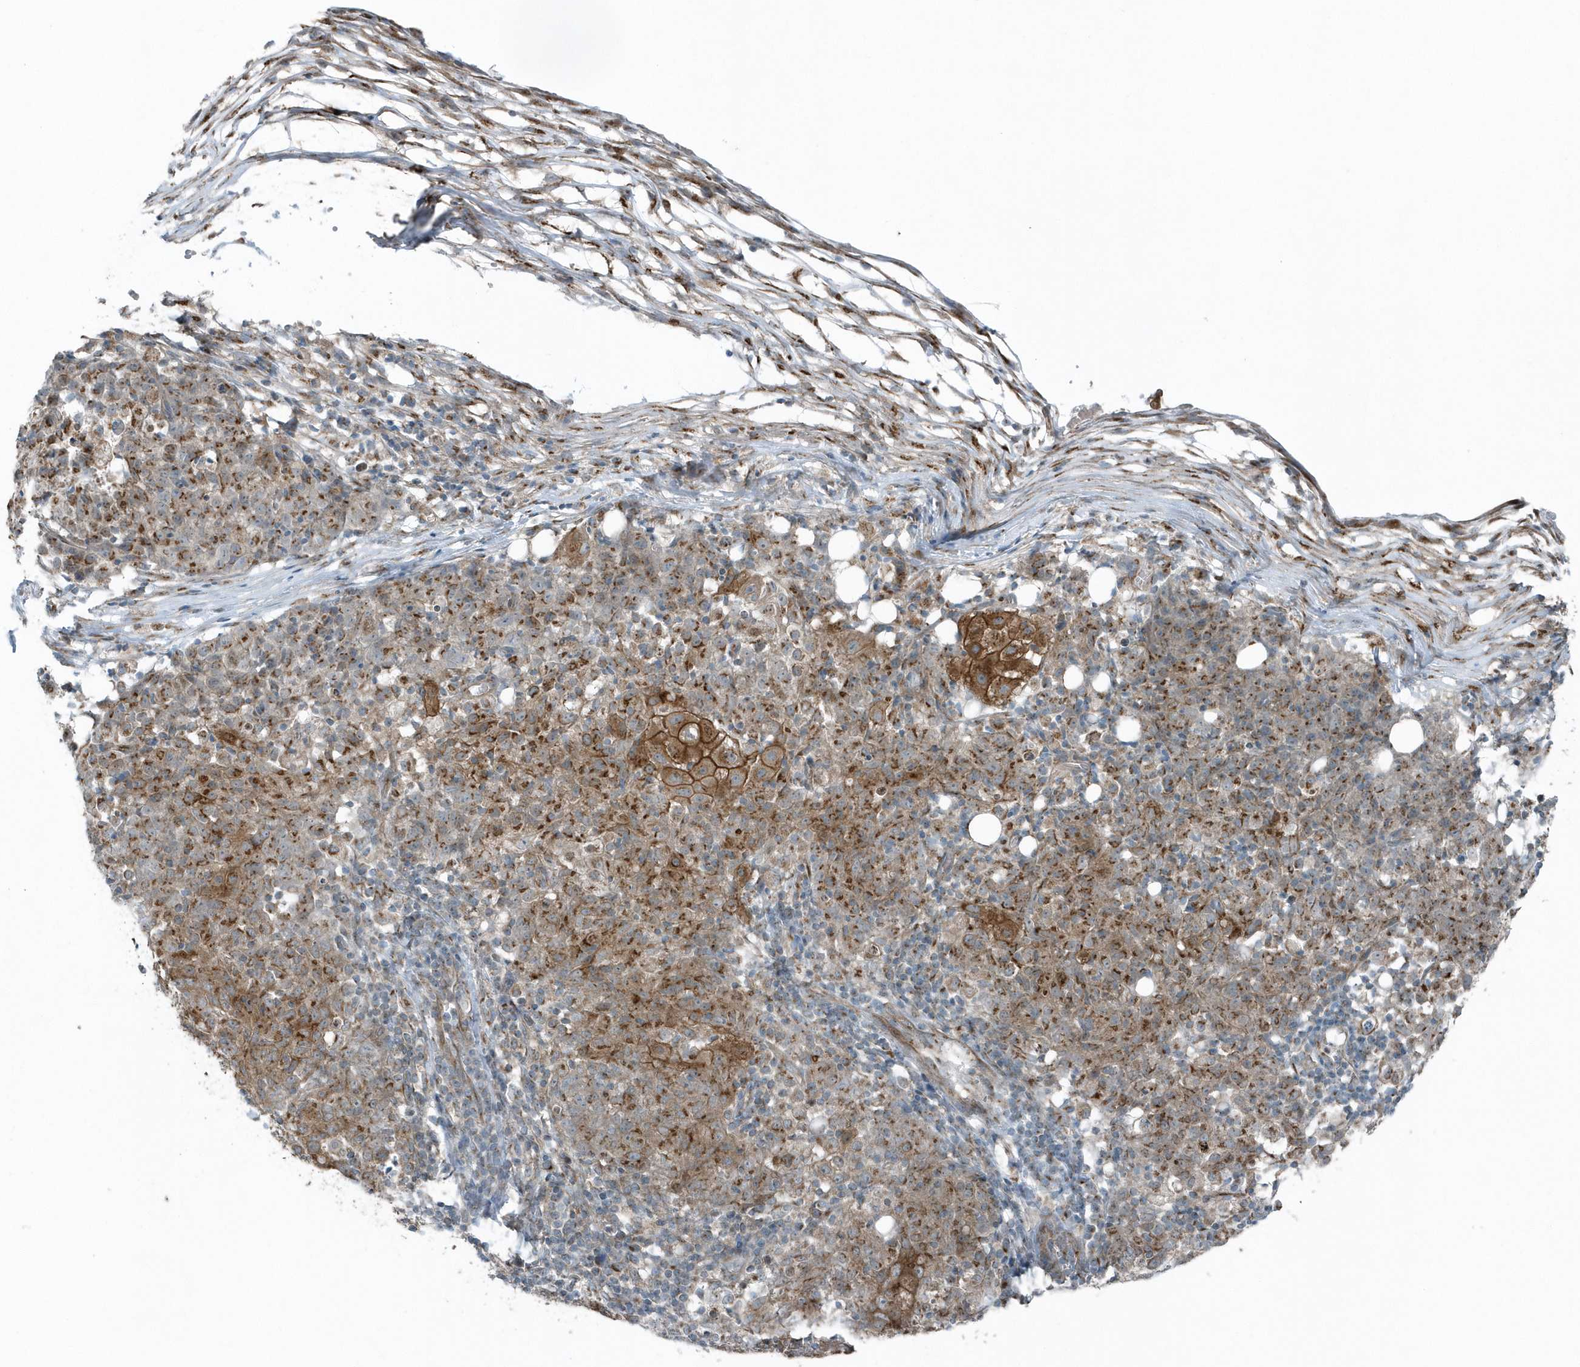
{"staining": {"intensity": "moderate", "quantity": ">75%", "location": "cytoplasmic/membranous"}, "tissue": "ovarian cancer", "cell_type": "Tumor cells", "image_type": "cancer", "snomed": [{"axis": "morphology", "description": "Carcinoma, endometroid"}, {"axis": "topography", "description": "Ovary"}], "caption": "This is a histology image of immunohistochemistry staining of endometroid carcinoma (ovarian), which shows moderate positivity in the cytoplasmic/membranous of tumor cells.", "gene": "GCC2", "patient": {"sex": "female", "age": 42}}